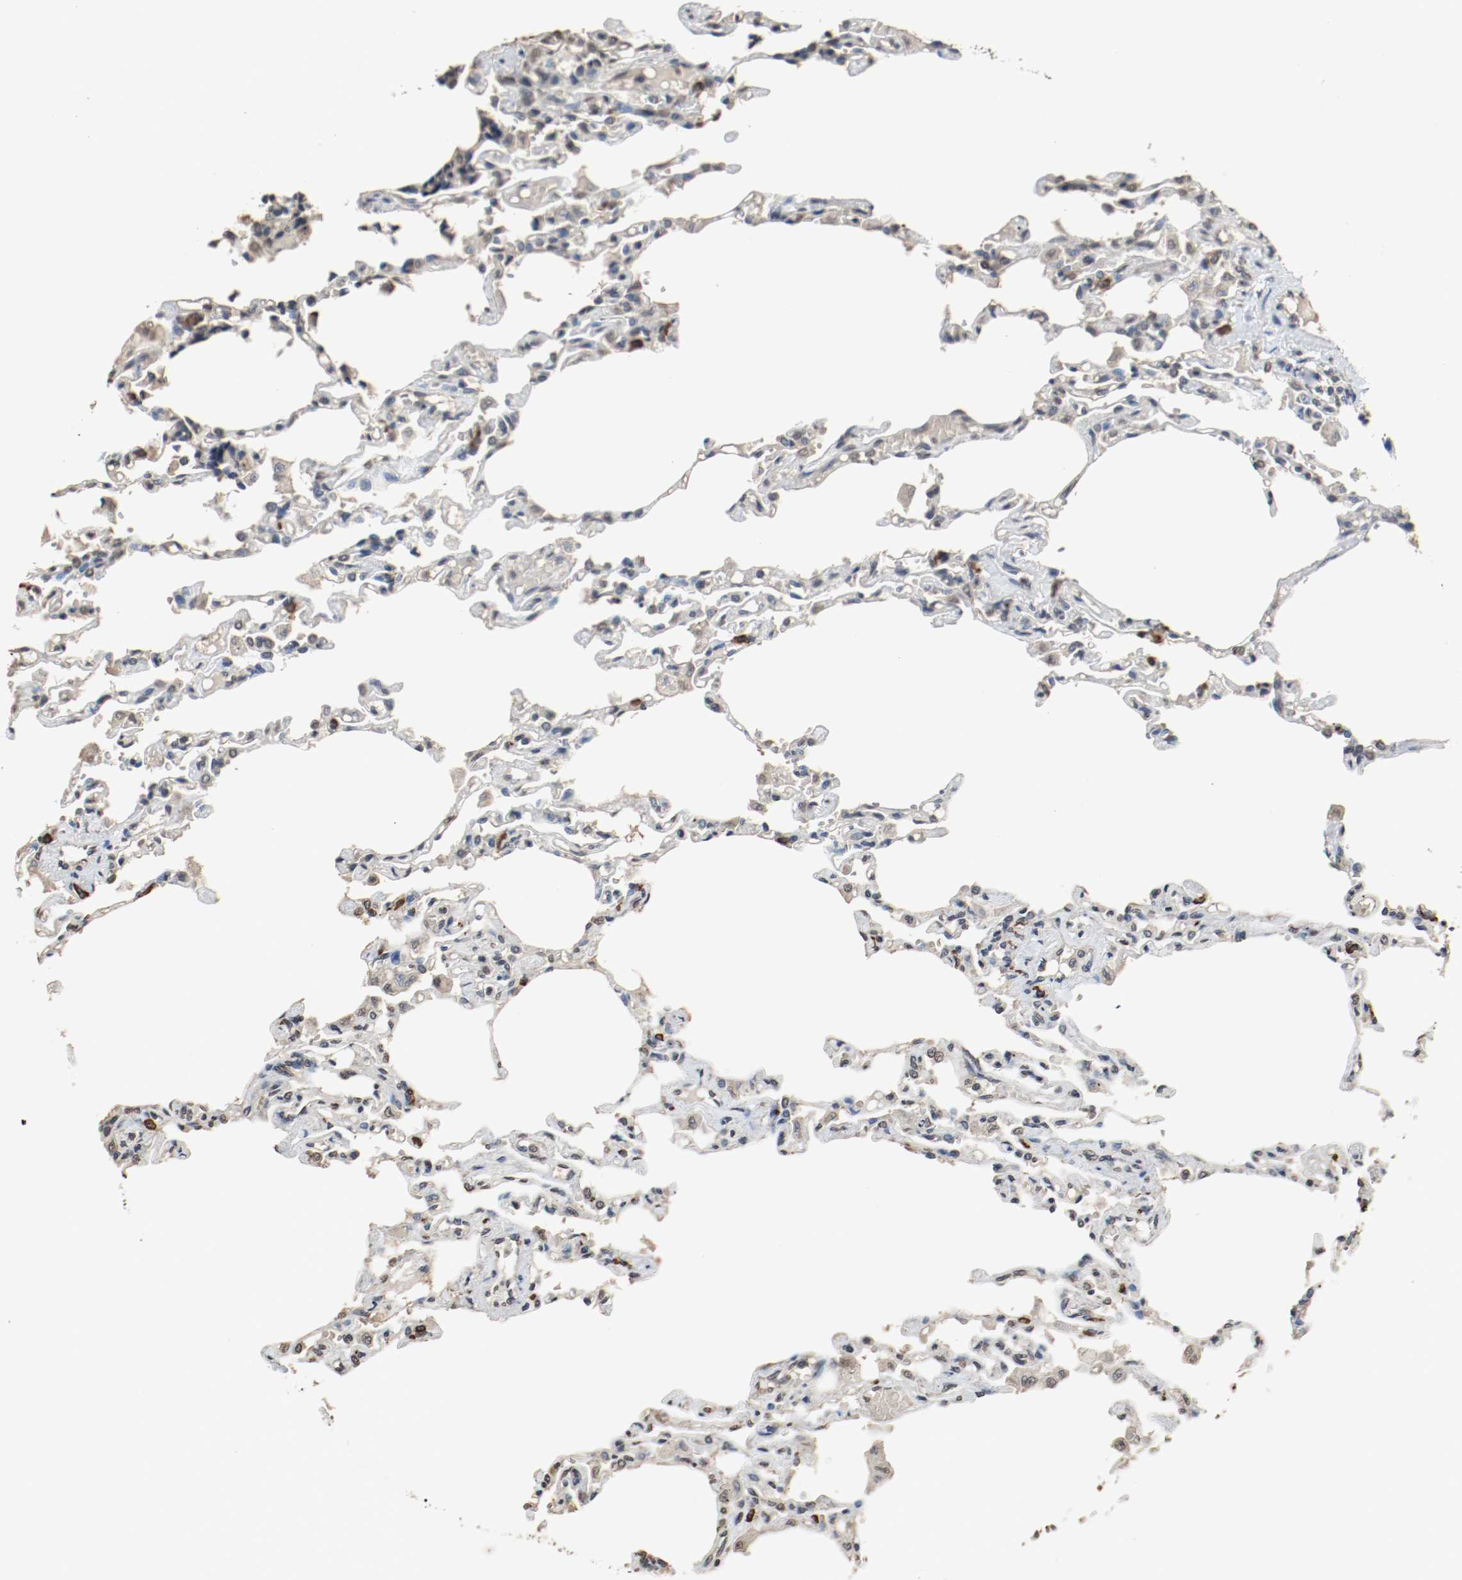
{"staining": {"intensity": "negative", "quantity": "none", "location": "none"}, "tissue": "lung", "cell_type": "Alveolar cells", "image_type": "normal", "snomed": [{"axis": "morphology", "description": "Normal tissue, NOS"}, {"axis": "topography", "description": "Lung"}], "caption": "DAB immunohistochemical staining of normal human lung reveals no significant positivity in alveolar cells. Nuclei are stained in blue.", "gene": "RTN4", "patient": {"sex": "male", "age": 21}}